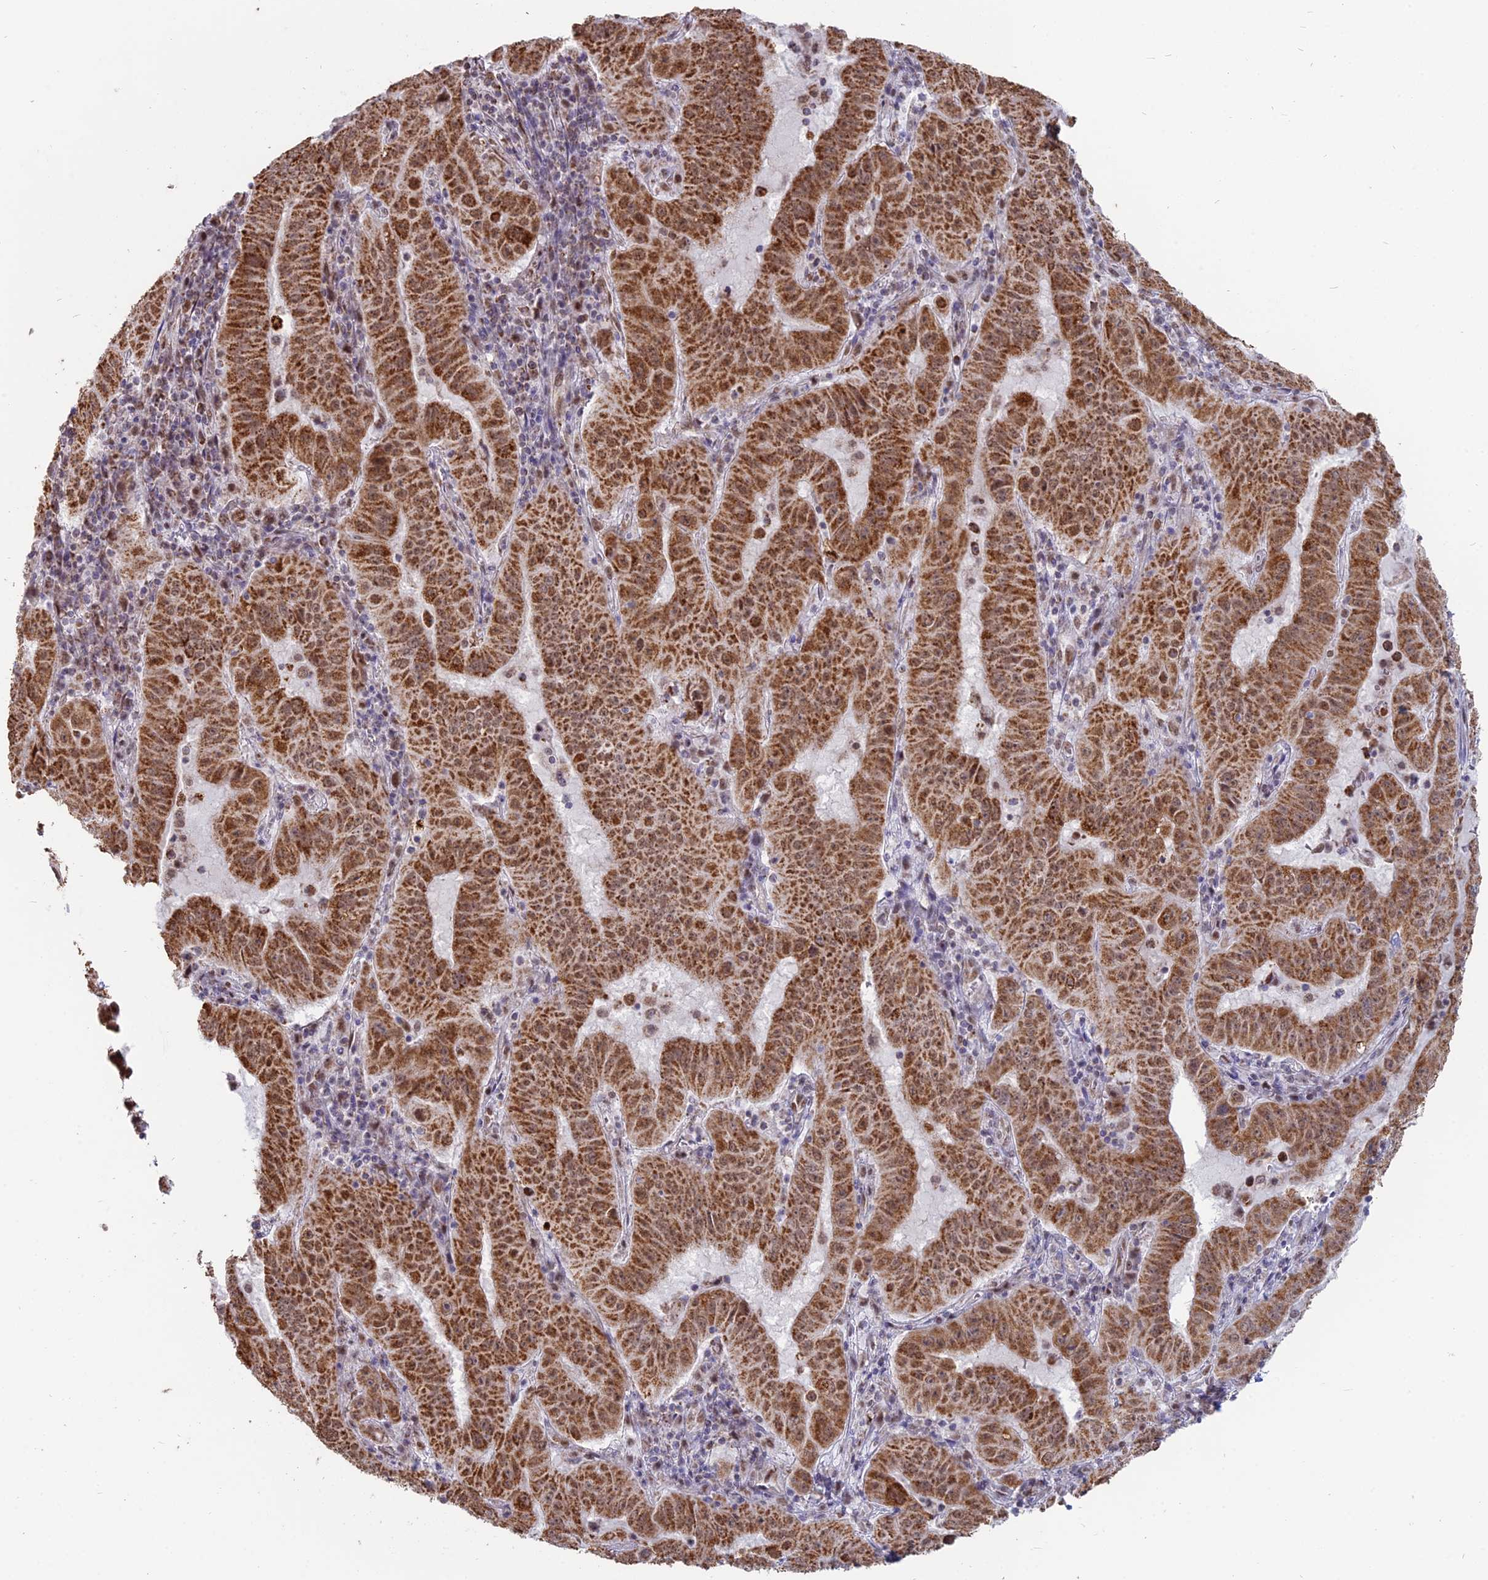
{"staining": {"intensity": "strong", "quantity": ">75%", "location": "cytoplasmic/membranous"}, "tissue": "pancreatic cancer", "cell_type": "Tumor cells", "image_type": "cancer", "snomed": [{"axis": "morphology", "description": "Adenocarcinoma, NOS"}, {"axis": "topography", "description": "Pancreas"}], "caption": "A brown stain shows strong cytoplasmic/membranous expression of a protein in human pancreatic cancer tumor cells.", "gene": "ARHGAP40", "patient": {"sex": "male", "age": 63}}